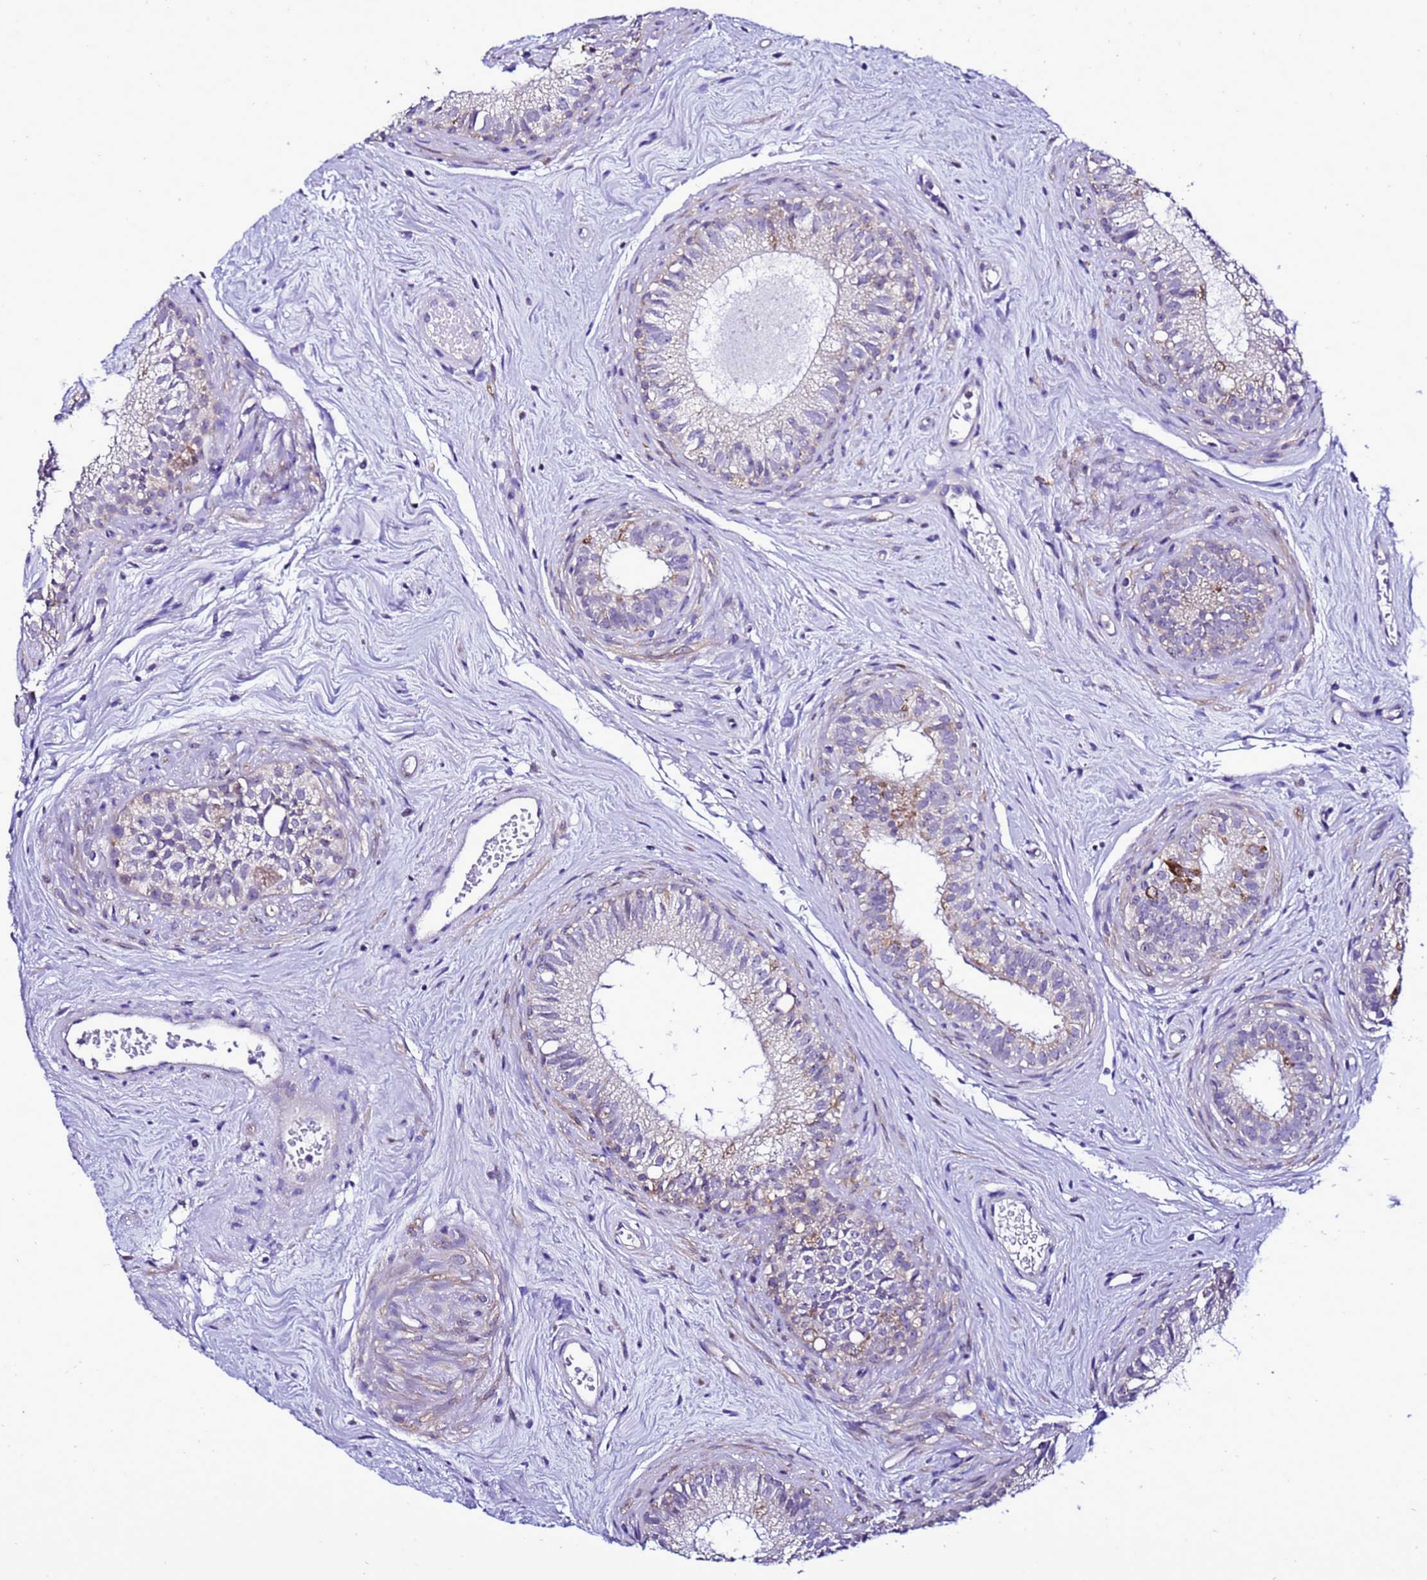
{"staining": {"intensity": "weak", "quantity": "<25%", "location": "cytoplasmic/membranous"}, "tissue": "epididymis", "cell_type": "Glandular cells", "image_type": "normal", "snomed": [{"axis": "morphology", "description": "Normal tissue, NOS"}, {"axis": "topography", "description": "Epididymis"}], "caption": "IHC micrograph of unremarkable epididymis: human epididymis stained with DAB (3,3'-diaminobenzidine) demonstrates no significant protein expression in glandular cells. (Immunohistochemistry (ihc), brightfield microscopy, high magnification).", "gene": "DPH6", "patient": {"sex": "male", "age": 71}}